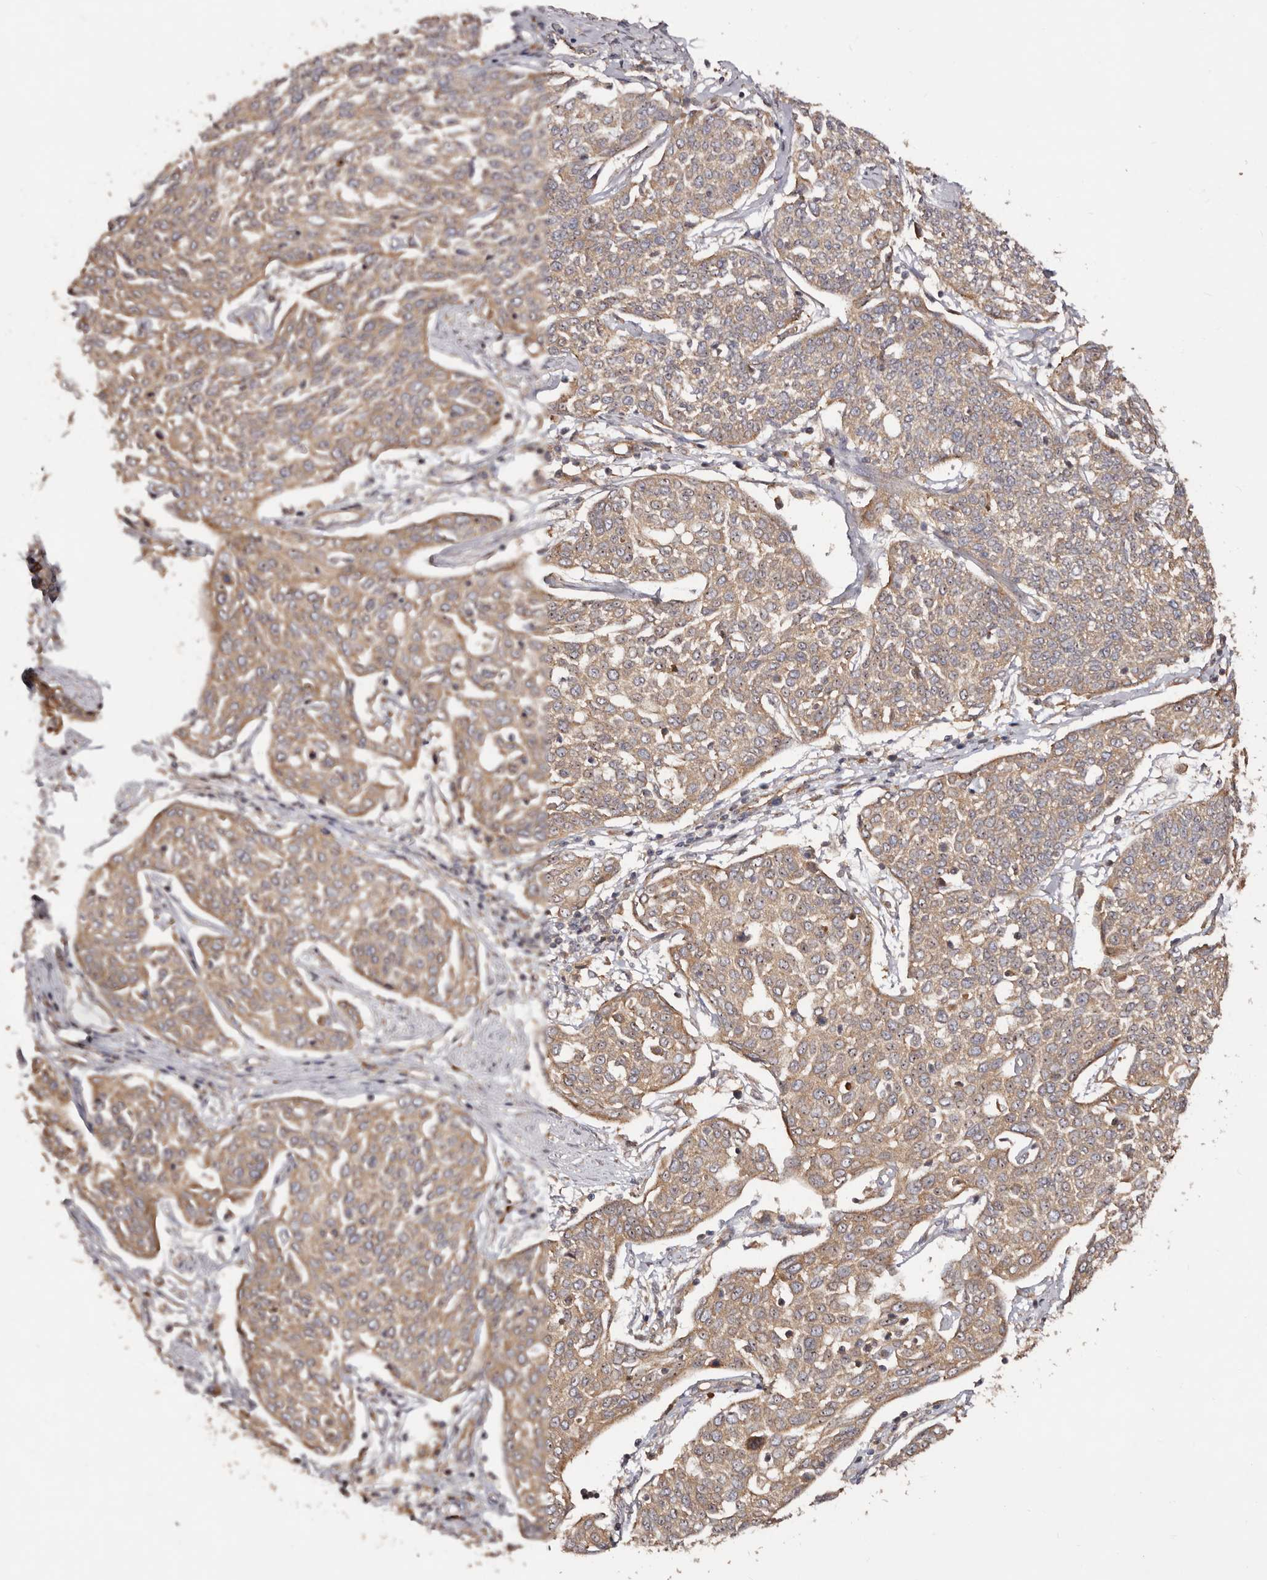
{"staining": {"intensity": "moderate", "quantity": ">75%", "location": "cytoplasmic/membranous,nuclear"}, "tissue": "cervical cancer", "cell_type": "Tumor cells", "image_type": "cancer", "snomed": [{"axis": "morphology", "description": "Squamous cell carcinoma, NOS"}, {"axis": "topography", "description": "Cervix"}], "caption": "Protein analysis of cervical squamous cell carcinoma tissue shows moderate cytoplasmic/membranous and nuclear staining in approximately >75% of tumor cells.", "gene": "RPS6", "patient": {"sex": "female", "age": 34}}